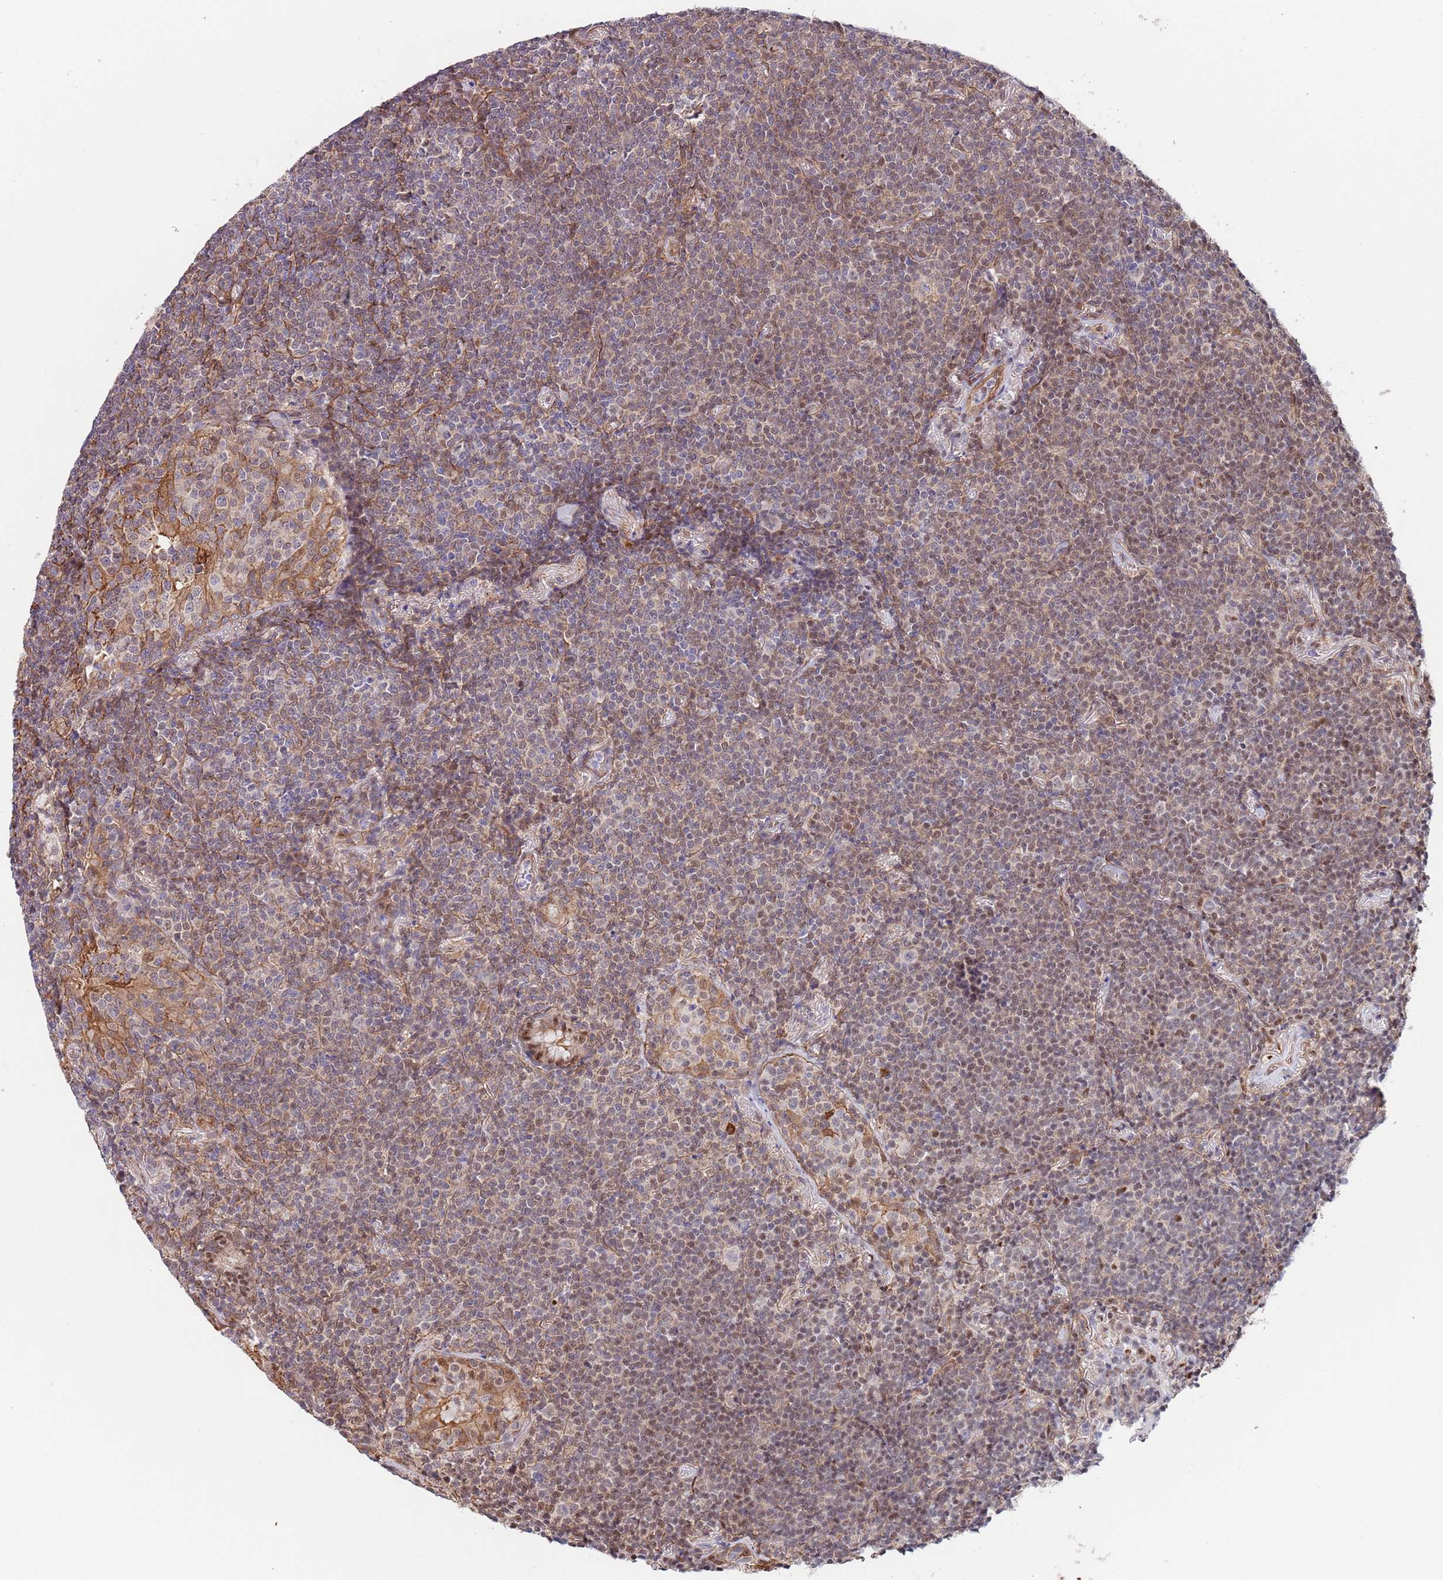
{"staining": {"intensity": "weak", "quantity": "25%-75%", "location": "cytoplasmic/membranous,nuclear"}, "tissue": "lymphoma", "cell_type": "Tumor cells", "image_type": "cancer", "snomed": [{"axis": "morphology", "description": "Malignant lymphoma, non-Hodgkin's type, Low grade"}, {"axis": "topography", "description": "Lung"}], "caption": "This image demonstrates immunohistochemistry staining of malignant lymphoma, non-Hodgkin's type (low-grade), with low weak cytoplasmic/membranous and nuclear staining in approximately 25%-75% of tumor cells.", "gene": "BPNT1", "patient": {"sex": "female", "age": 71}}